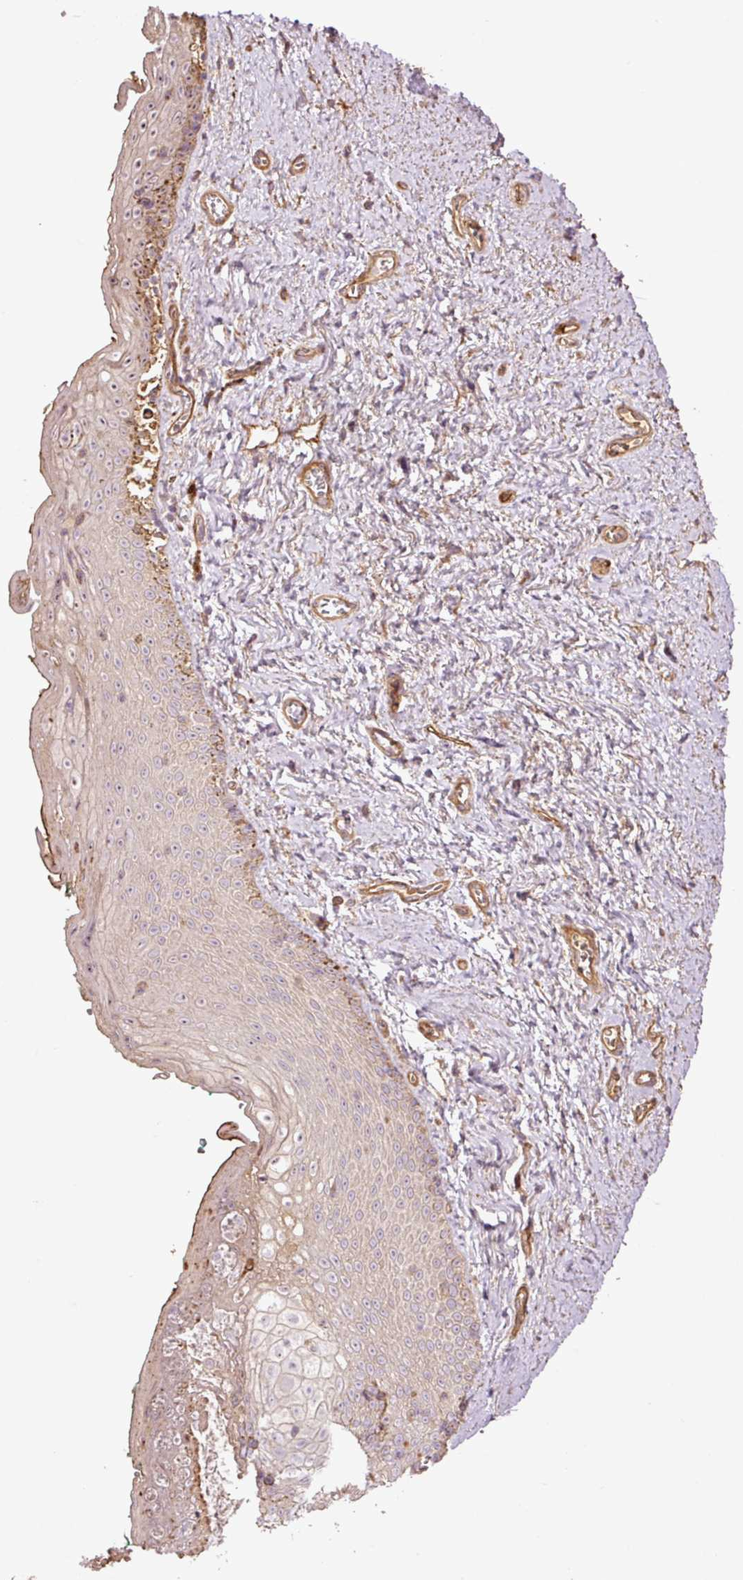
{"staining": {"intensity": "weak", "quantity": ">75%", "location": "cytoplasmic/membranous"}, "tissue": "vagina", "cell_type": "Squamous epithelial cells", "image_type": "normal", "snomed": [{"axis": "morphology", "description": "Normal tissue, NOS"}, {"axis": "topography", "description": "Vulva"}, {"axis": "topography", "description": "Vagina"}, {"axis": "topography", "description": "Peripheral nerve tissue"}], "caption": "Weak cytoplasmic/membranous expression for a protein is identified in about >75% of squamous epithelial cells of benign vagina using immunohistochemistry (IHC).", "gene": "NID2", "patient": {"sex": "female", "age": 66}}